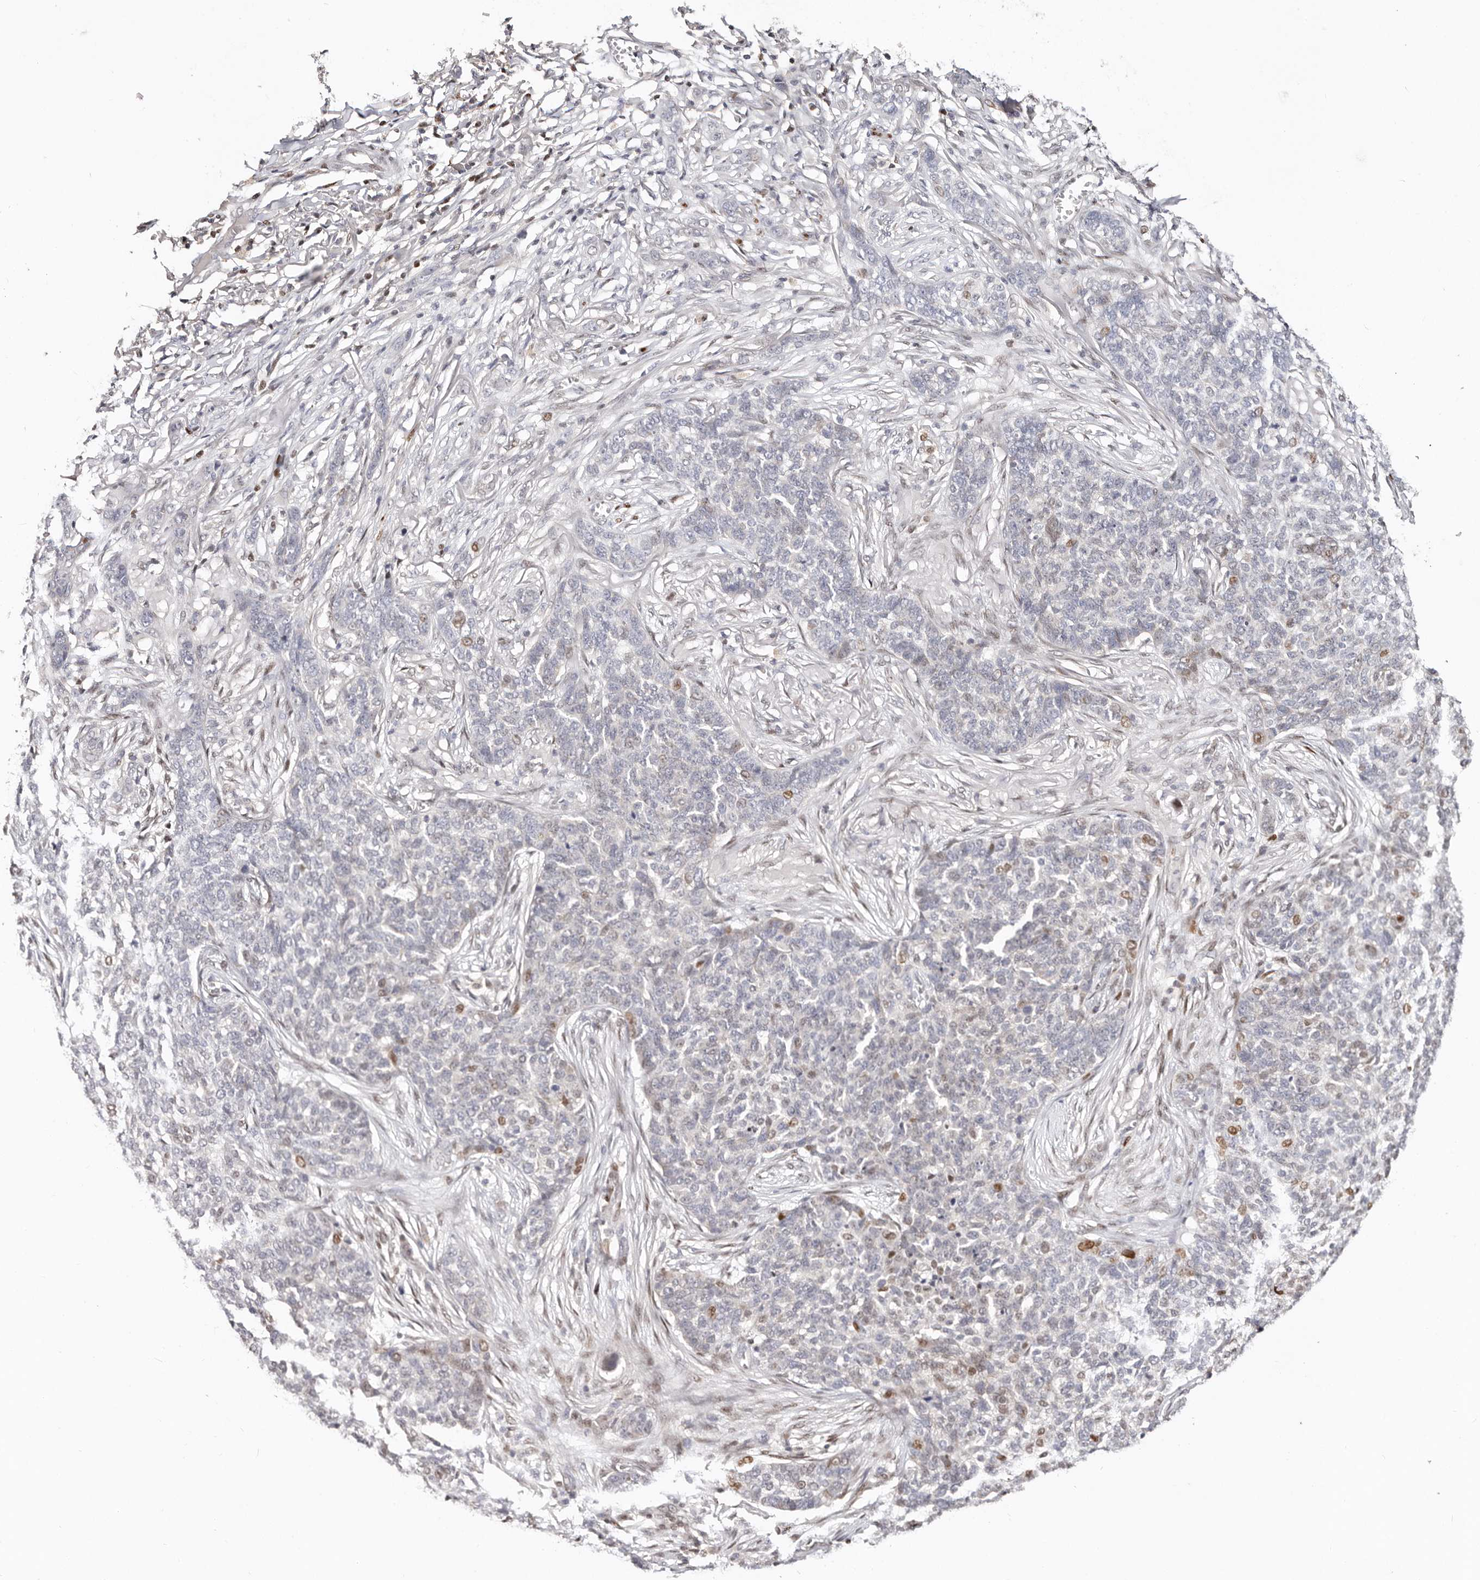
{"staining": {"intensity": "moderate", "quantity": "25%-75%", "location": "nuclear"}, "tissue": "skin cancer", "cell_type": "Tumor cells", "image_type": "cancer", "snomed": [{"axis": "morphology", "description": "Basal cell carcinoma"}, {"axis": "topography", "description": "Skin"}], "caption": "A brown stain labels moderate nuclear expression of a protein in human basal cell carcinoma (skin) tumor cells. The staining was performed using DAB (3,3'-diaminobenzidine) to visualize the protein expression in brown, while the nuclei were stained in blue with hematoxylin (Magnification: 20x).", "gene": "IQGAP3", "patient": {"sex": "male", "age": 85}}